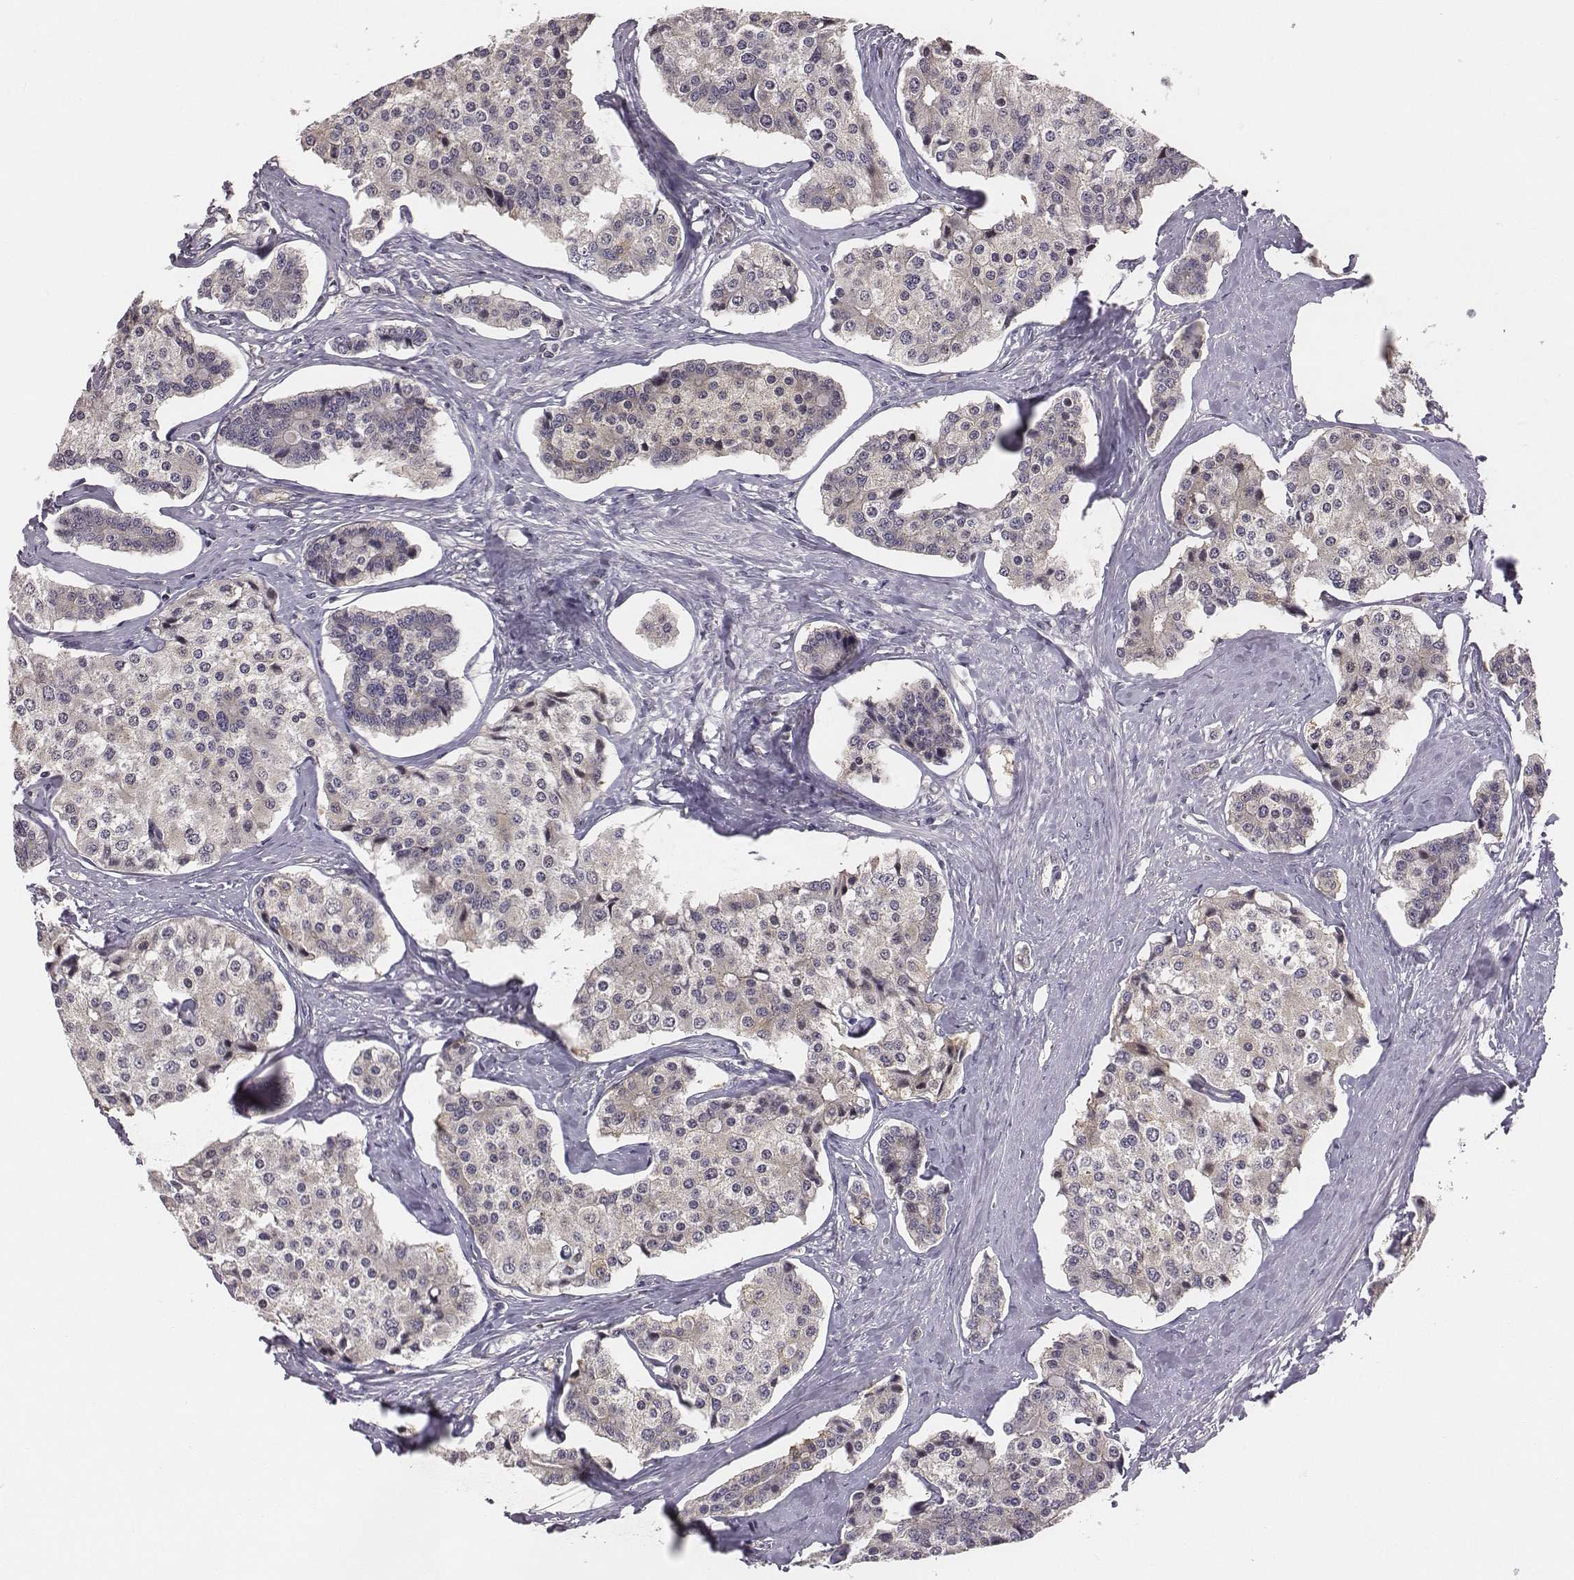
{"staining": {"intensity": "weak", "quantity": "25%-75%", "location": "cytoplasmic/membranous"}, "tissue": "carcinoid", "cell_type": "Tumor cells", "image_type": "cancer", "snomed": [{"axis": "morphology", "description": "Carcinoid, malignant, NOS"}, {"axis": "topography", "description": "Small intestine"}], "caption": "The photomicrograph displays immunohistochemical staining of carcinoid. There is weak cytoplasmic/membranous staining is present in approximately 25%-75% of tumor cells.", "gene": "SMURF2", "patient": {"sex": "female", "age": 65}}